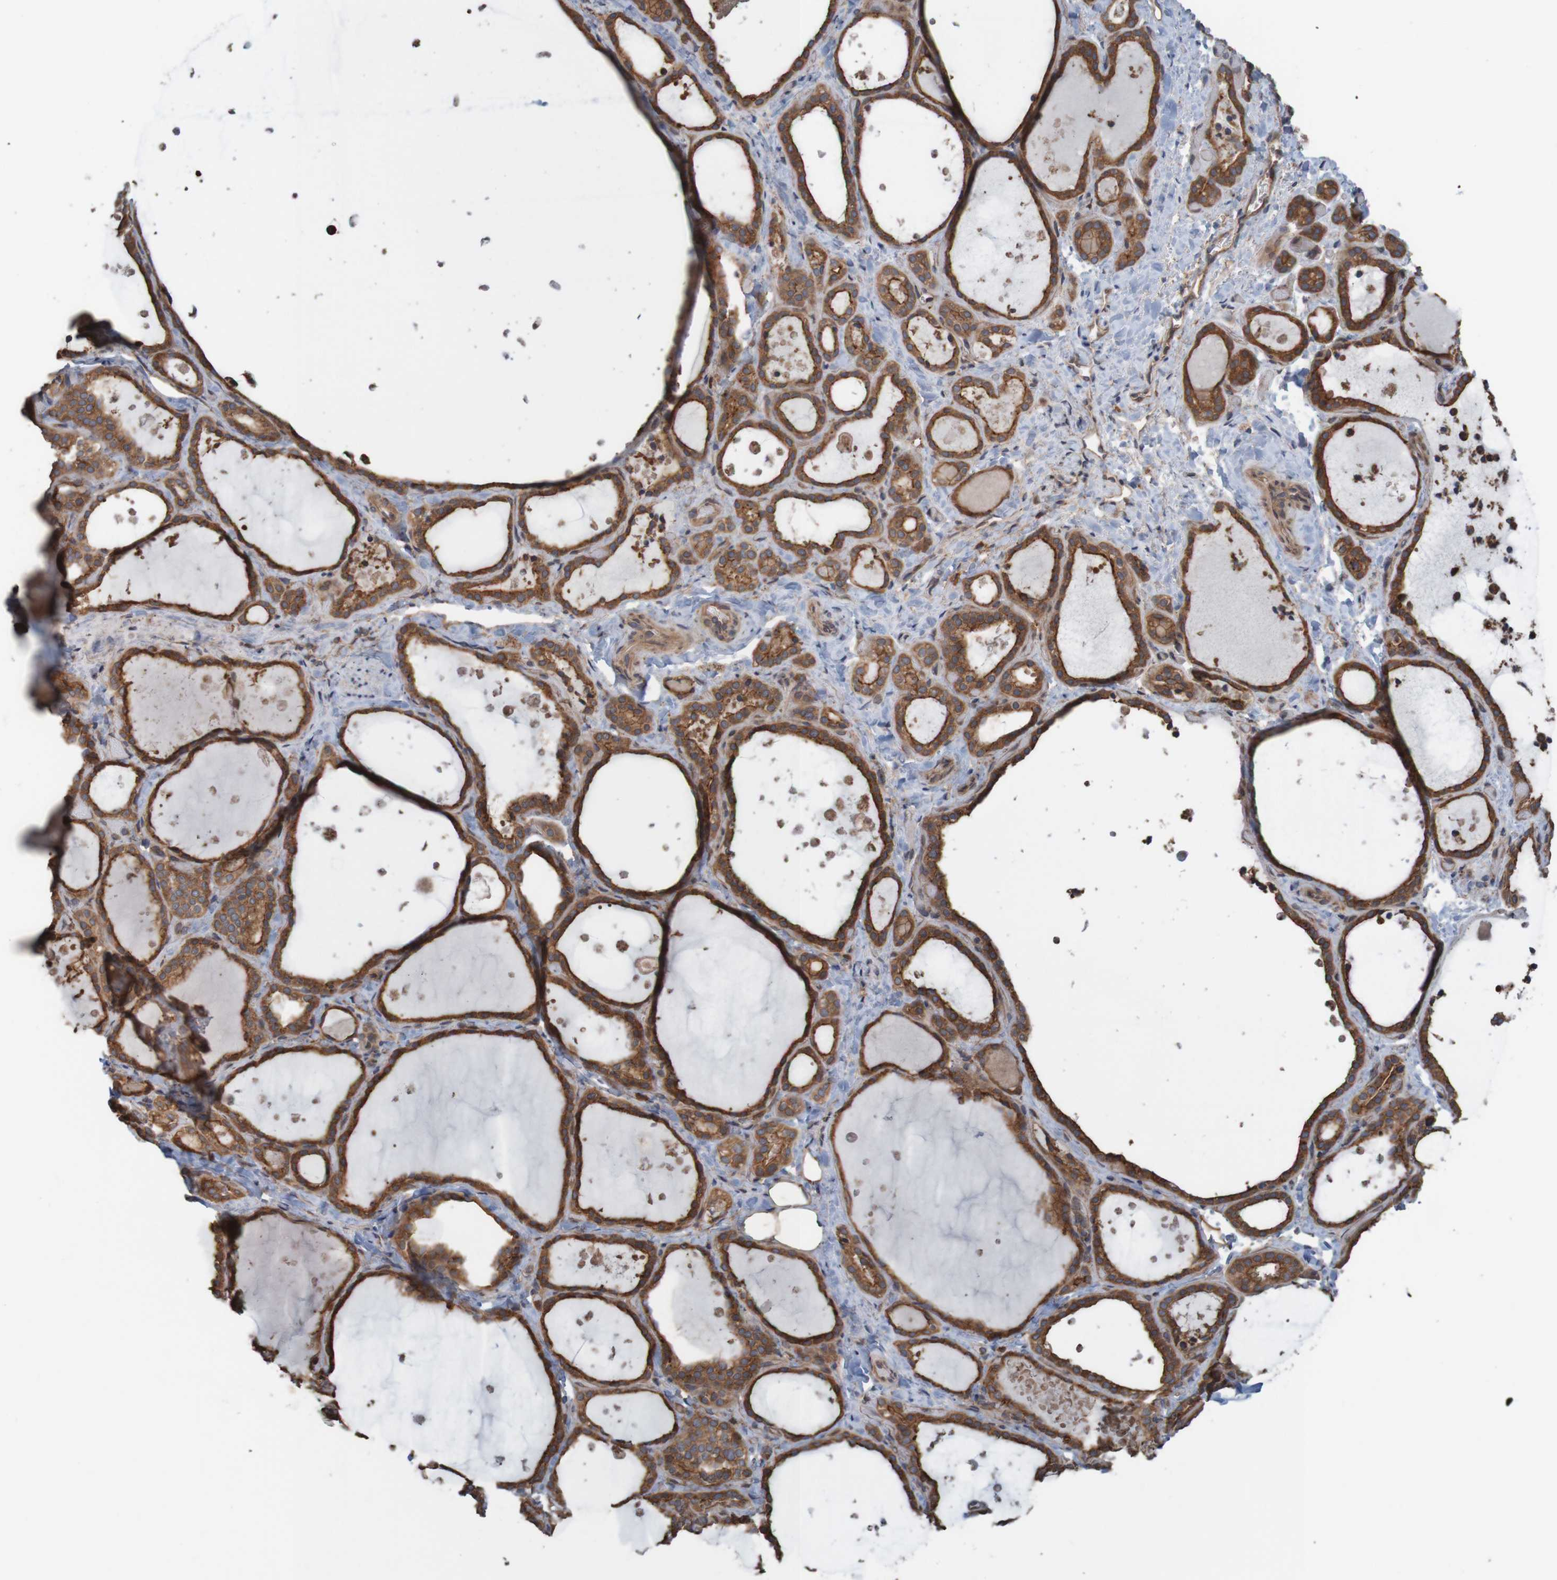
{"staining": {"intensity": "moderate", "quantity": ">75%", "location": "cytoplasmic/membranous"}, "tissue": "thyroid gland", "cell_type": "Glandular cells", "image_type": "normal", "snomed": [{"axis": "morphology", "description": "Normal tissue, NOS"}, {"axis": "topography", "description": "Thyroid gland"}], "caption": "Thyroid gland stained with immunohistochemistry (IHC) reveals moderate cytoplasmic/membranous positivity in about >75% of glandular cells.", "gene": "ARHGEF11", "patient": {"sex": "female", "age": 44}}